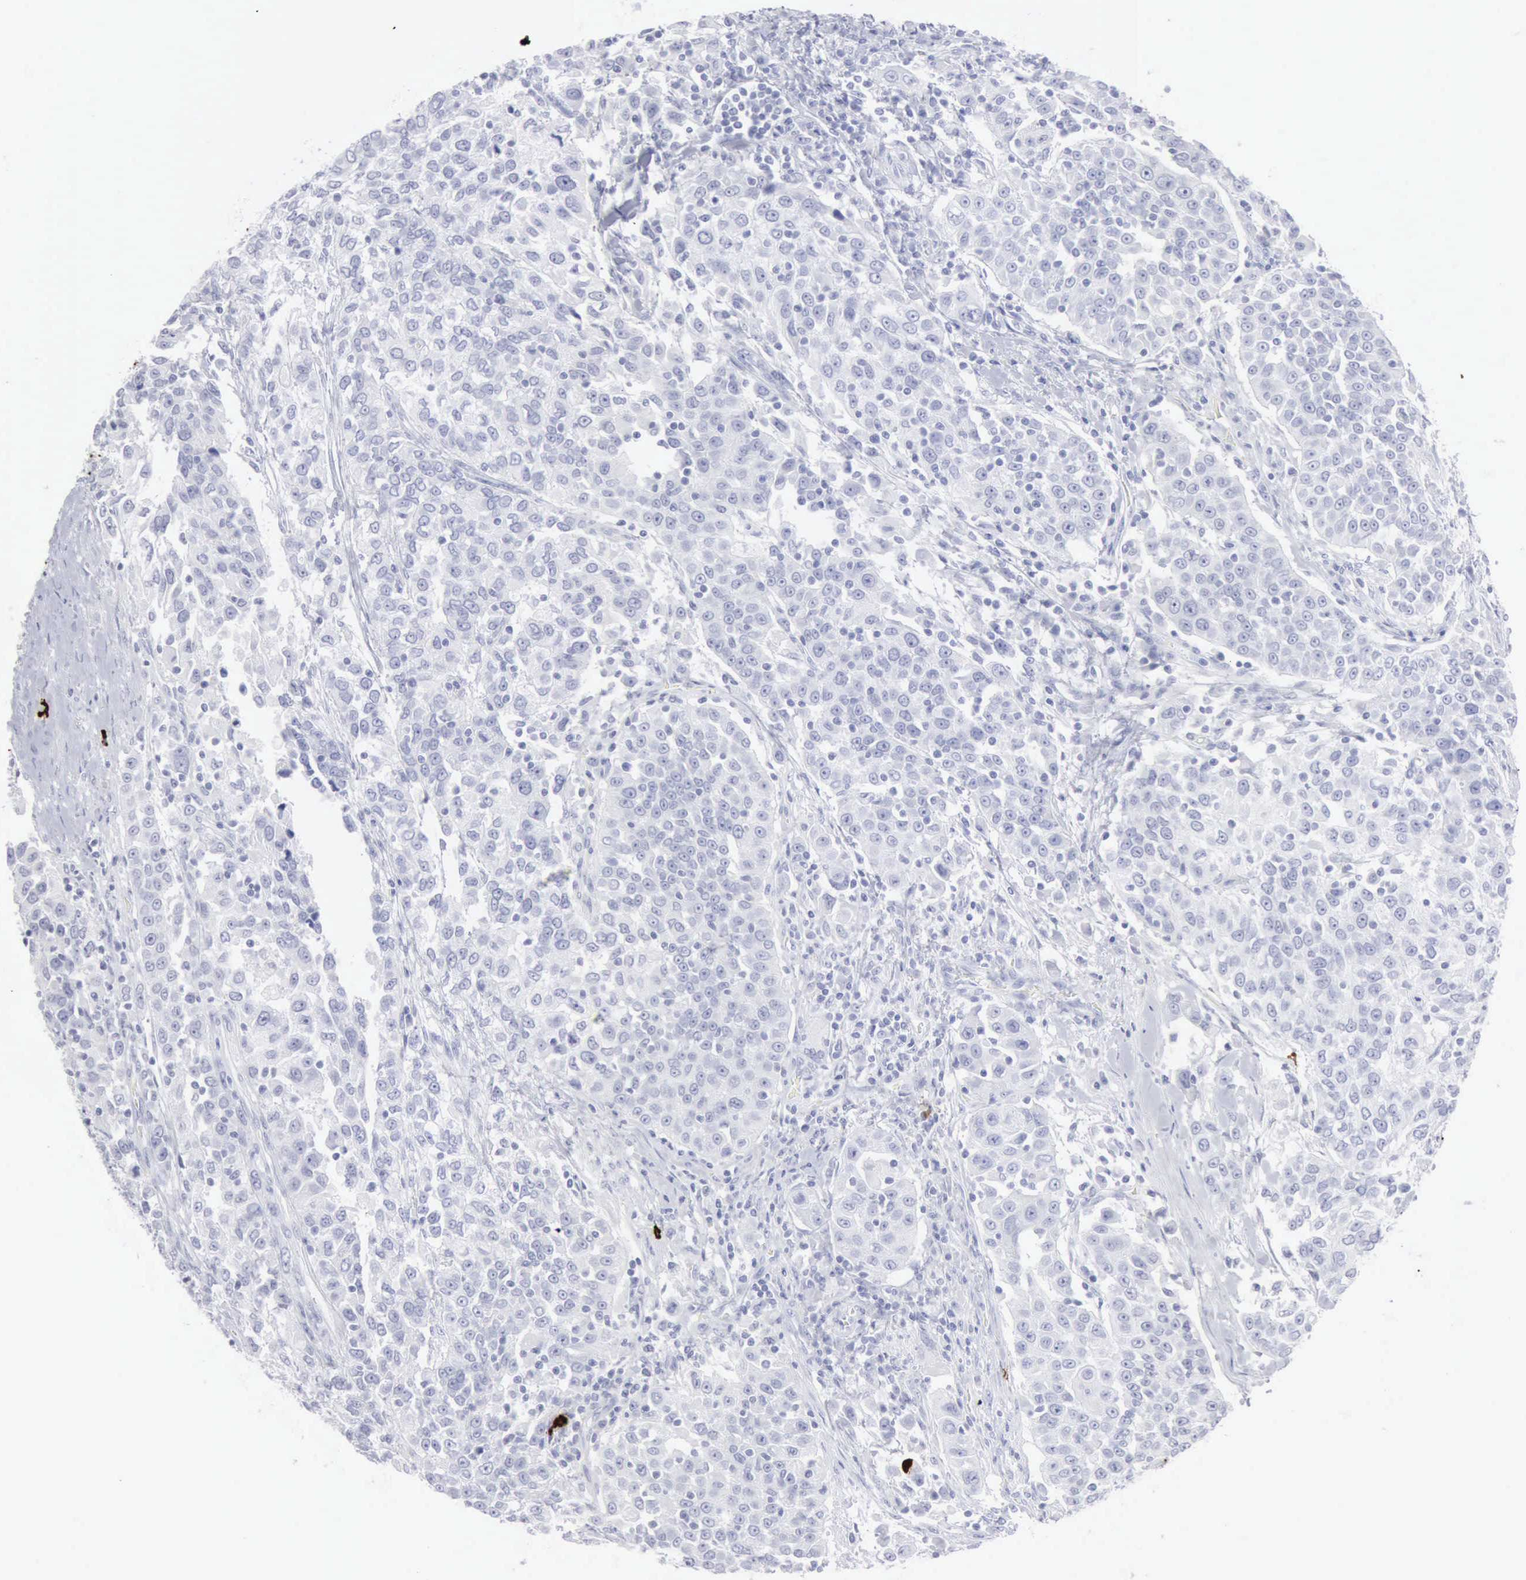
{"staining": {"intensity": "negative", "quantity": "none", "location": "none"}, "tissue": "urothelial cancer", "cell_type": "Tumor cells", "image_type": "cancer", "snomed": [{"axis": "morphology", "description": "Urothelial carcinoma, High grade"}, {"axis": "topography", "description": "Urinary bladder"}], "caption": "This is an immunohistochemistry (IHC) histopathology image of high-grade urothelial carcinoma. There is no positivity in tumor cells.", "gene": "CMA1", "patient": {"sex": "female", "age": 80}}